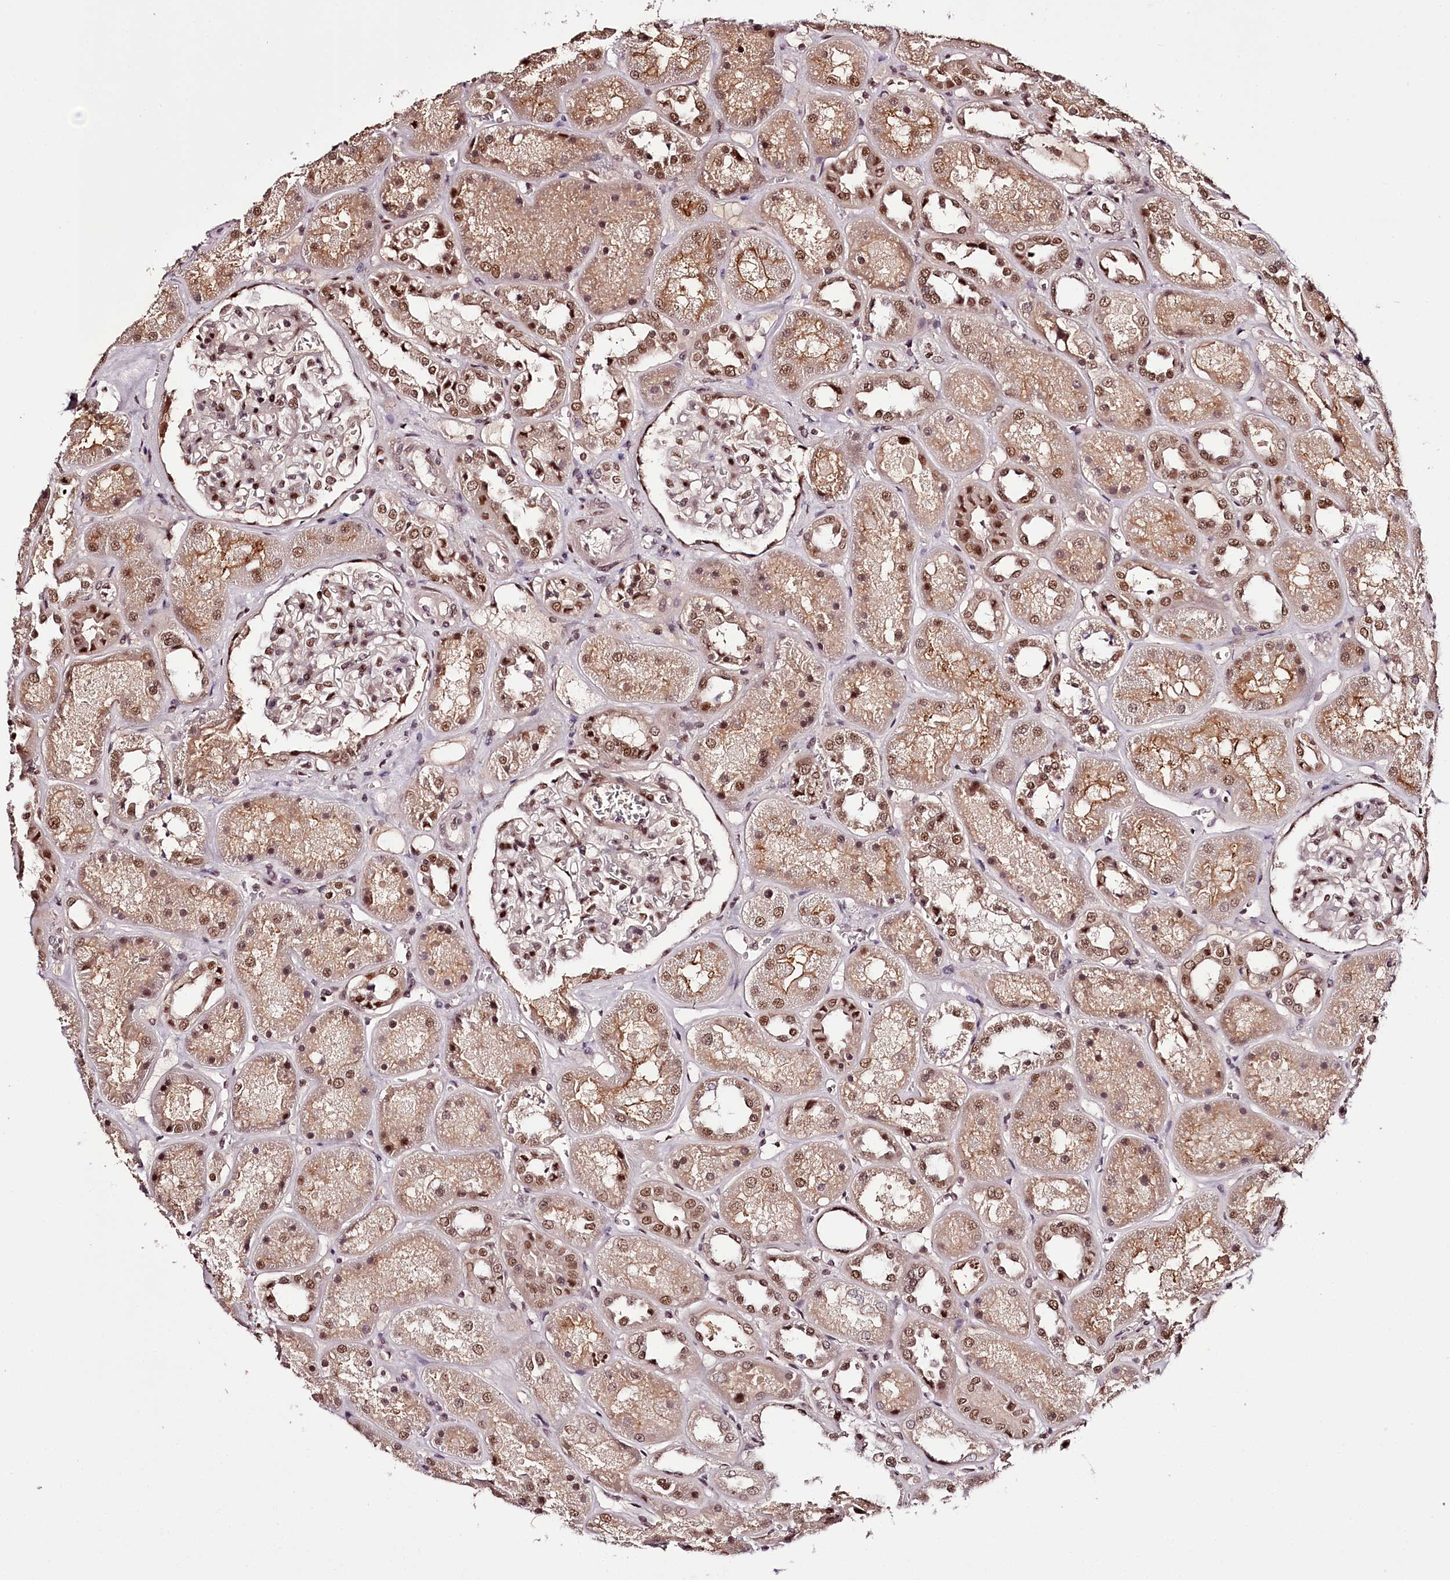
{"staining": {"intensity": "strong", "quantity": "25%-75%", "location": "nuclear"}, "tissue": "kidney", "cell_type": "Cells in glomeruli", "image_type": "normal", "snomed": [{"axis": "morphology", "description": "Normal tissue, NOS"}, {"axis": "topography", "description": "Kidney"}], "caption": "Immunohistochemistry (DAB) staining of unremarkable kidney shows strong nuclear protein staining in approximately 25%-75% of cells in glomeruli.", "gene": "TTC33", "patient": {"sex": "male", "age": 70}}